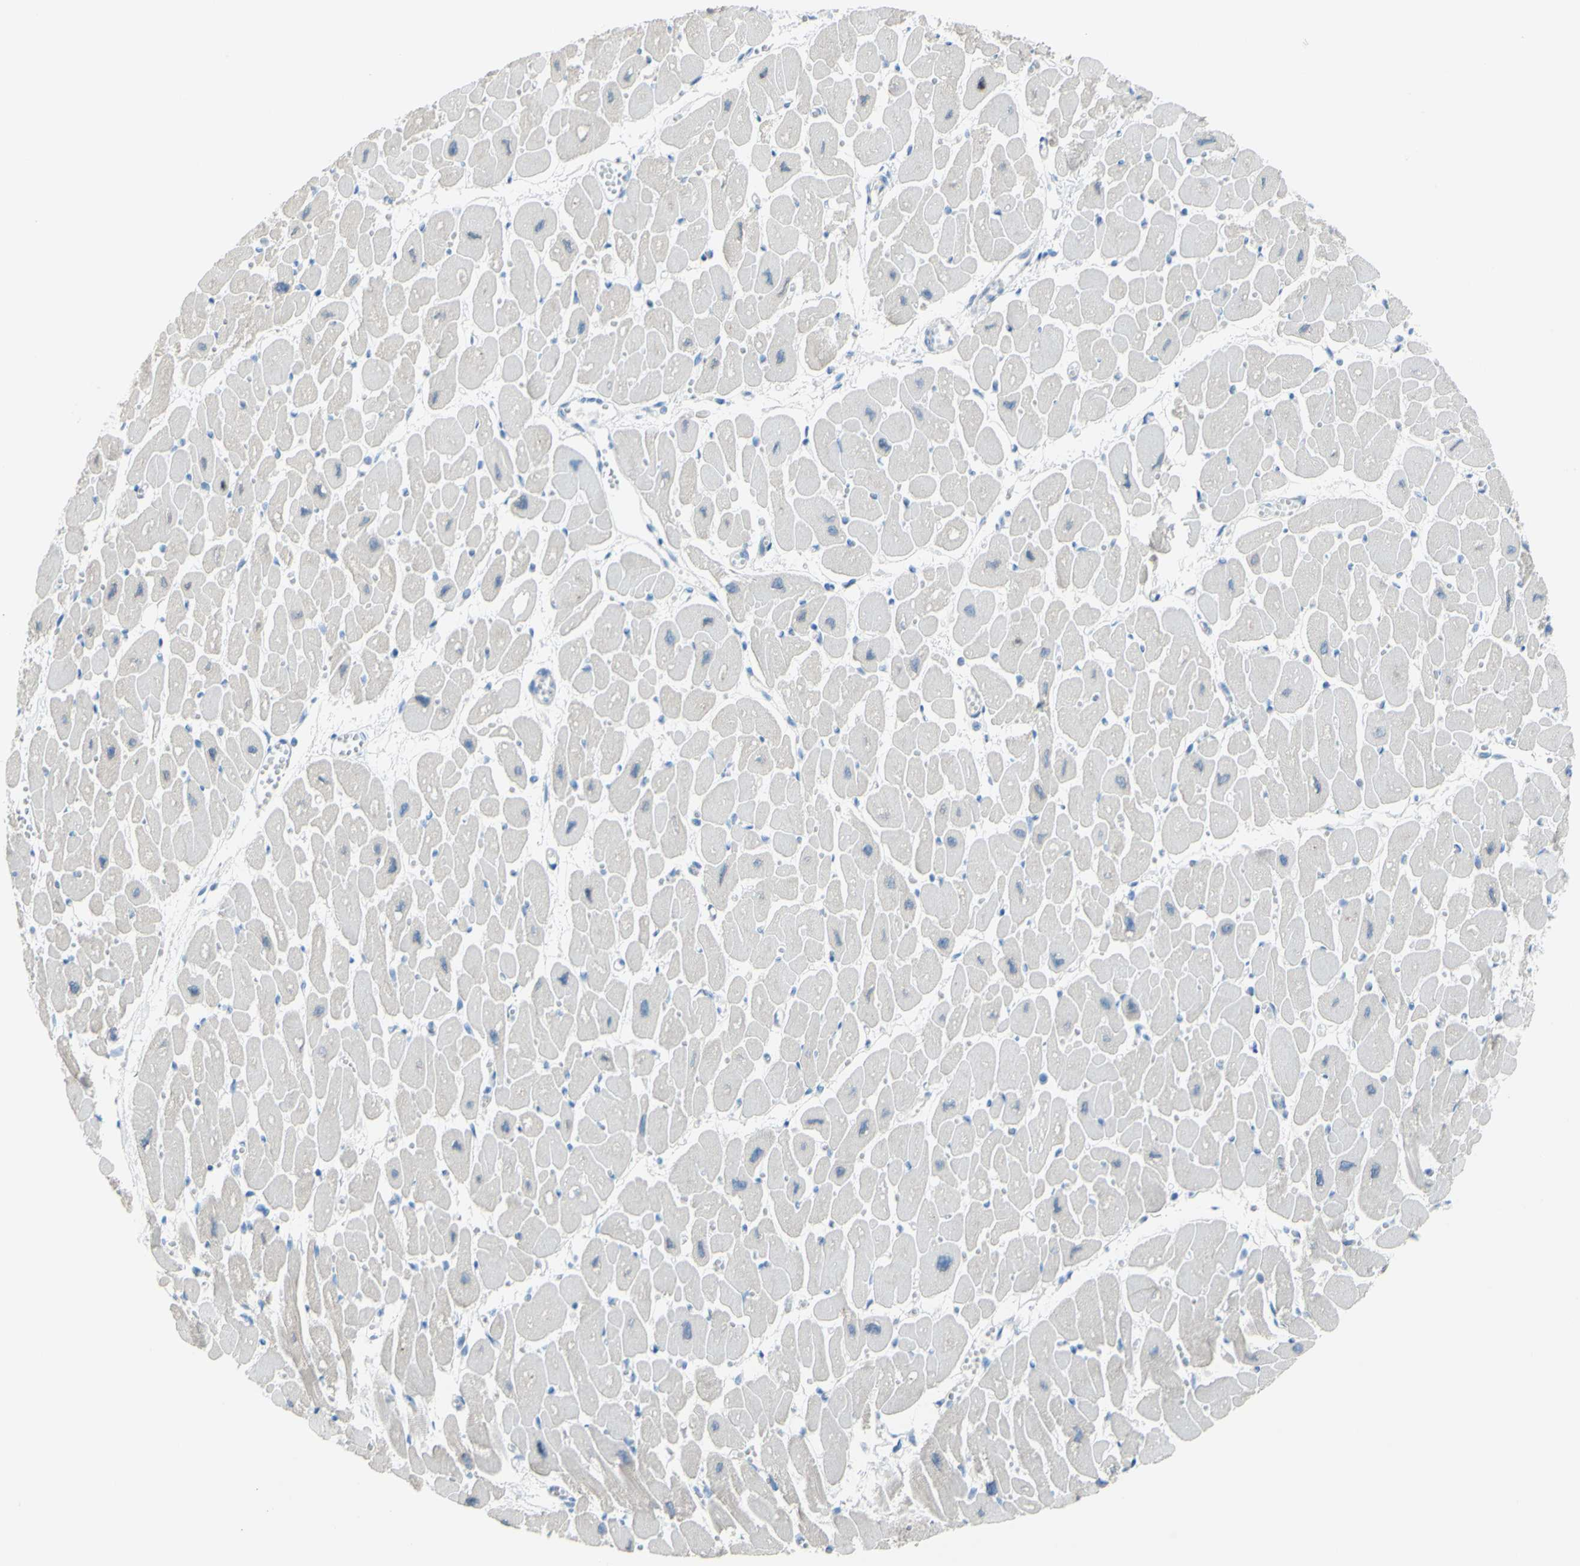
{"staining": {"intensity": "negative", "quantity": "none", "location": "none"}, "tissue": "heart muscle", "cell_type": "Cardiomyocytes", "image_type": "normal", "snomed": [{"axis": "morphology", "description": "Normal tissue, NOS"}, {"axis": "topography", "description": "Heart"}], "caption": "DAB (3,3'-diaminobenzidine) immunohistochemical staining of unremarkable human heart muscle demonstrates no significant positivity in cardiomyocytes.", "gene": "TFPI2", "patient": {"sex": "female", "age": 54}}